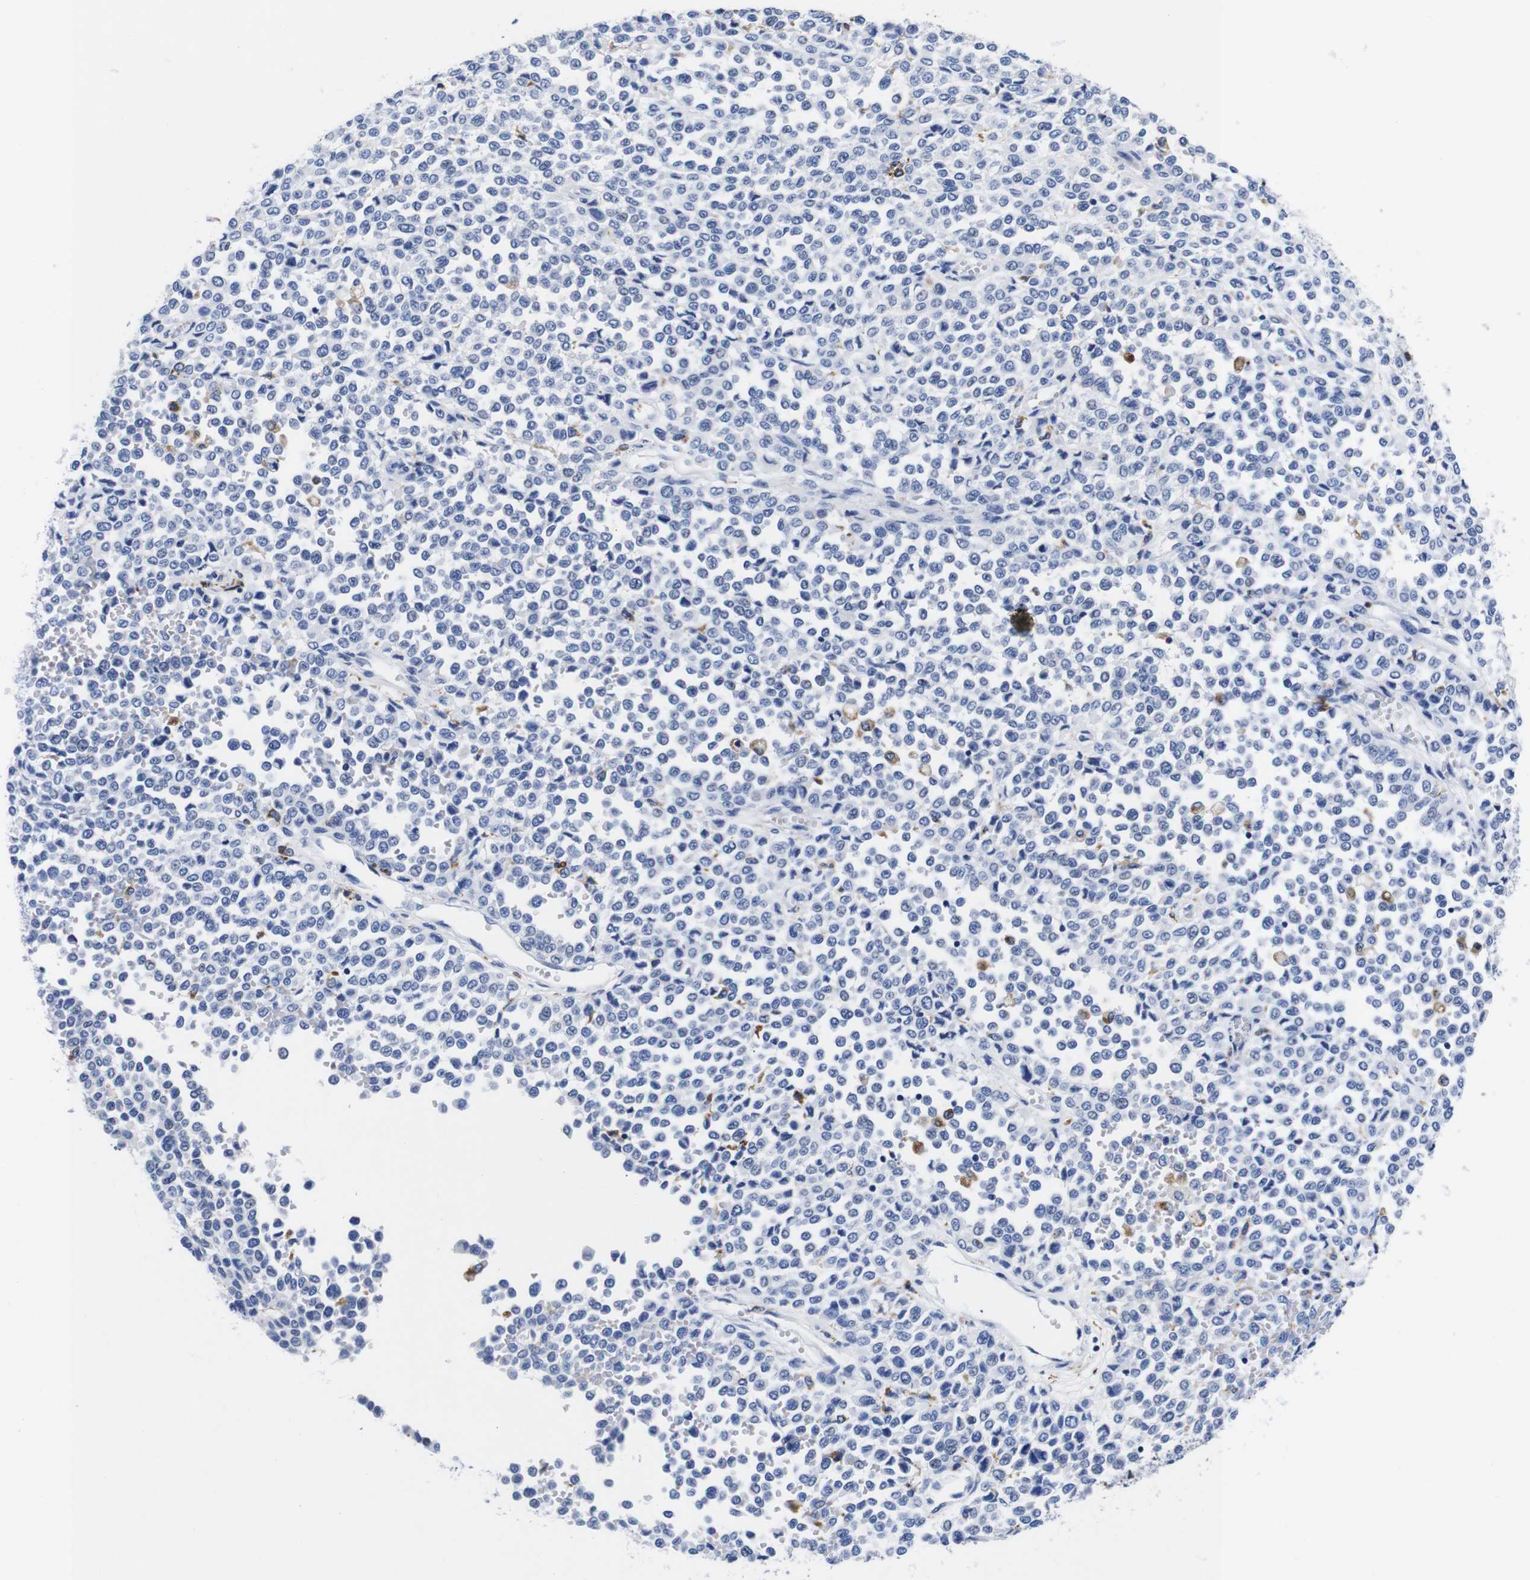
{"staining": {"intensity": "negative", "quantity": "none", "location": "none"}, "tissue": "melanoma", "cell_type": "Tumor cells", "image_type": "cancer", "snomed": [{"axis": "morphology", "description": "Malignant melanoma, Metastatic site"}, {"axis": "topography", "description": "Pancreas"}], "caption": "There is no significant expression in tumor cells of malignant melanoma (metastatic site). The staining is performed using DAB (3,3'-diaminobenzidine) brown chromogen with nuclei counter-stained in using hematoxylin.", "gene": "HLA-DMB", "patient": {"sex": "female", "age": 30}}